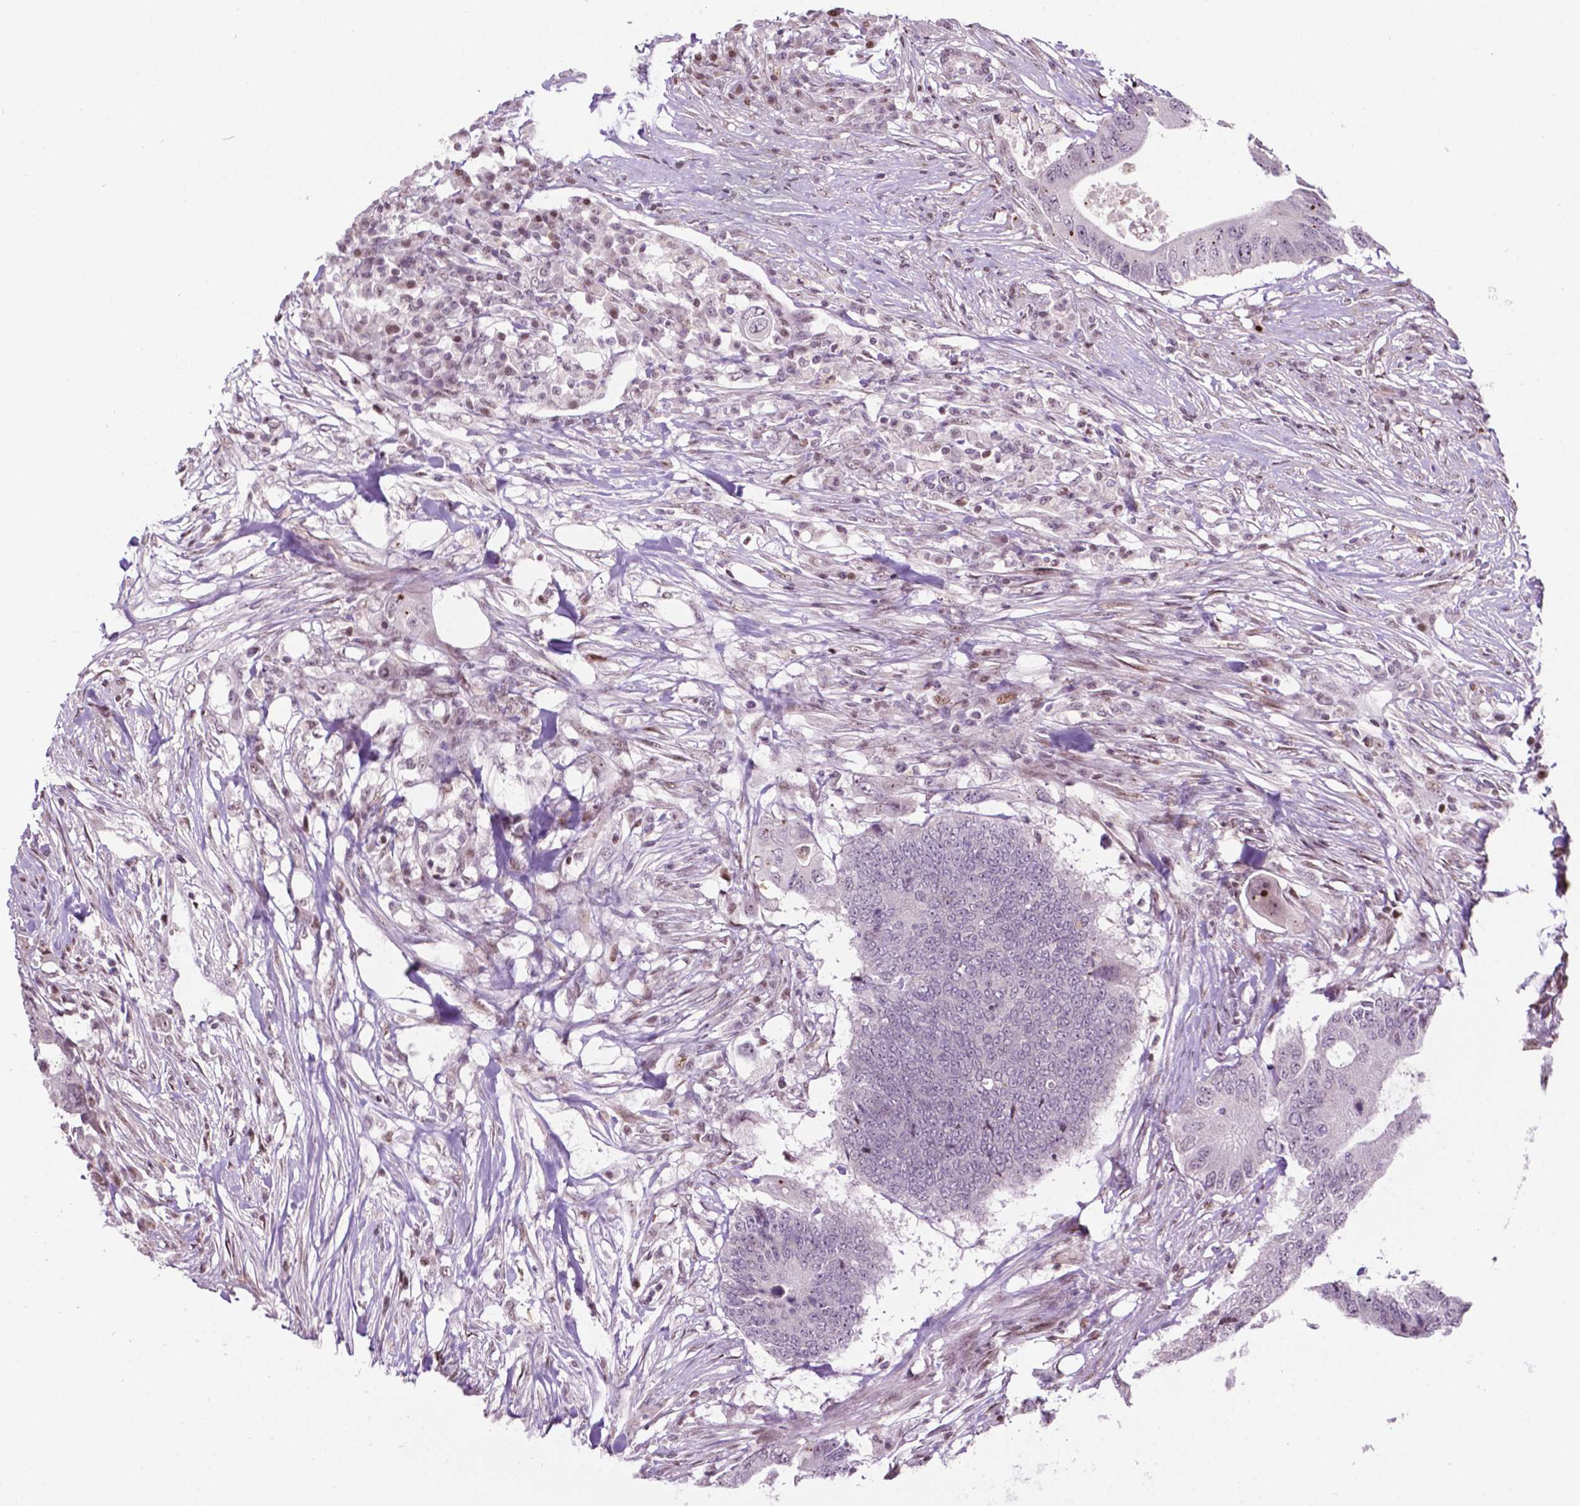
{"staining": {"intensity": "negative", "quantity": "none", "location": "none"}, "tissue": "colorectal cancer", "cell_type": "Tumor cells", "image_type": "cancer", "snomed": [{"axis": "morphology", "description": "Adenocarcinoma, NOS"}, {"axis": "topography", "description": "Colon"}], "caption": "IHC image of neoplastic tissue: adenocarcinoma (colorectal) stained with DAB (3,3'-diaminobenzidine) exhibits no significant protein expression in tumor cells.", "gene": "PTPN18", "patient": {"sex": "male", "age": 71}}